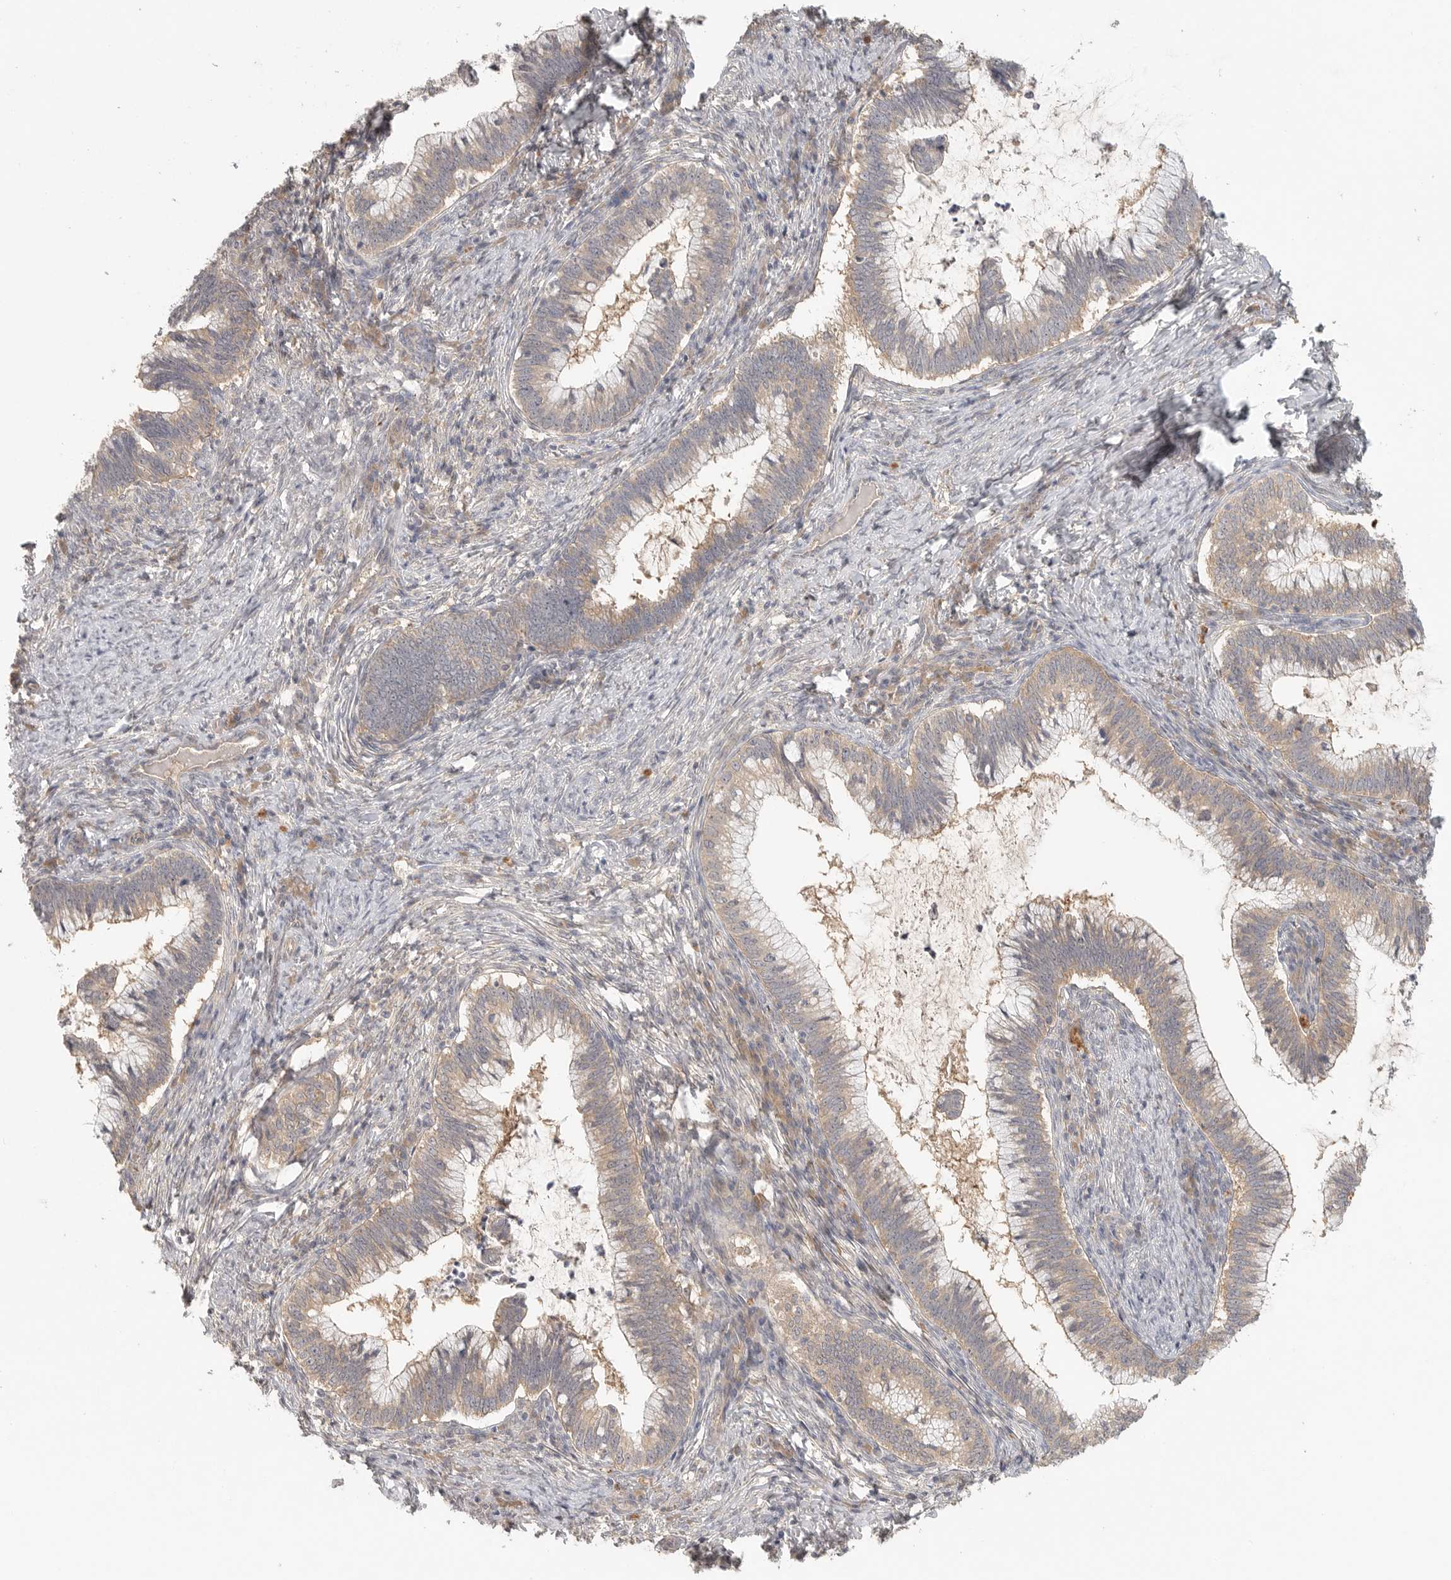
{"staining": {"intensity": "moderate", "quantity": ">75%", "location": "cytoplasmic/membranous"}, "tissue": "cervical cancer", "cell_type": "Tumor cells", "image_type": "cancer", "snomed": [{"axis": "morphology", "description": "Adenocarcinoma, NOS"}, {"axis": "topography", "description": "Cervix"}], "caption": "A histopathology image of human adenocarcinoma (cervical) stained for a protein demonstrates moderate cytoplasmic/membranous brown staining in tumor cells. Using DAB (brown) and hematoxylin (blue) stains, captured at high magnification using brightfield microscopy.", "gene": "HDAC6", "patient": {"sex": "female", "age": 36}}